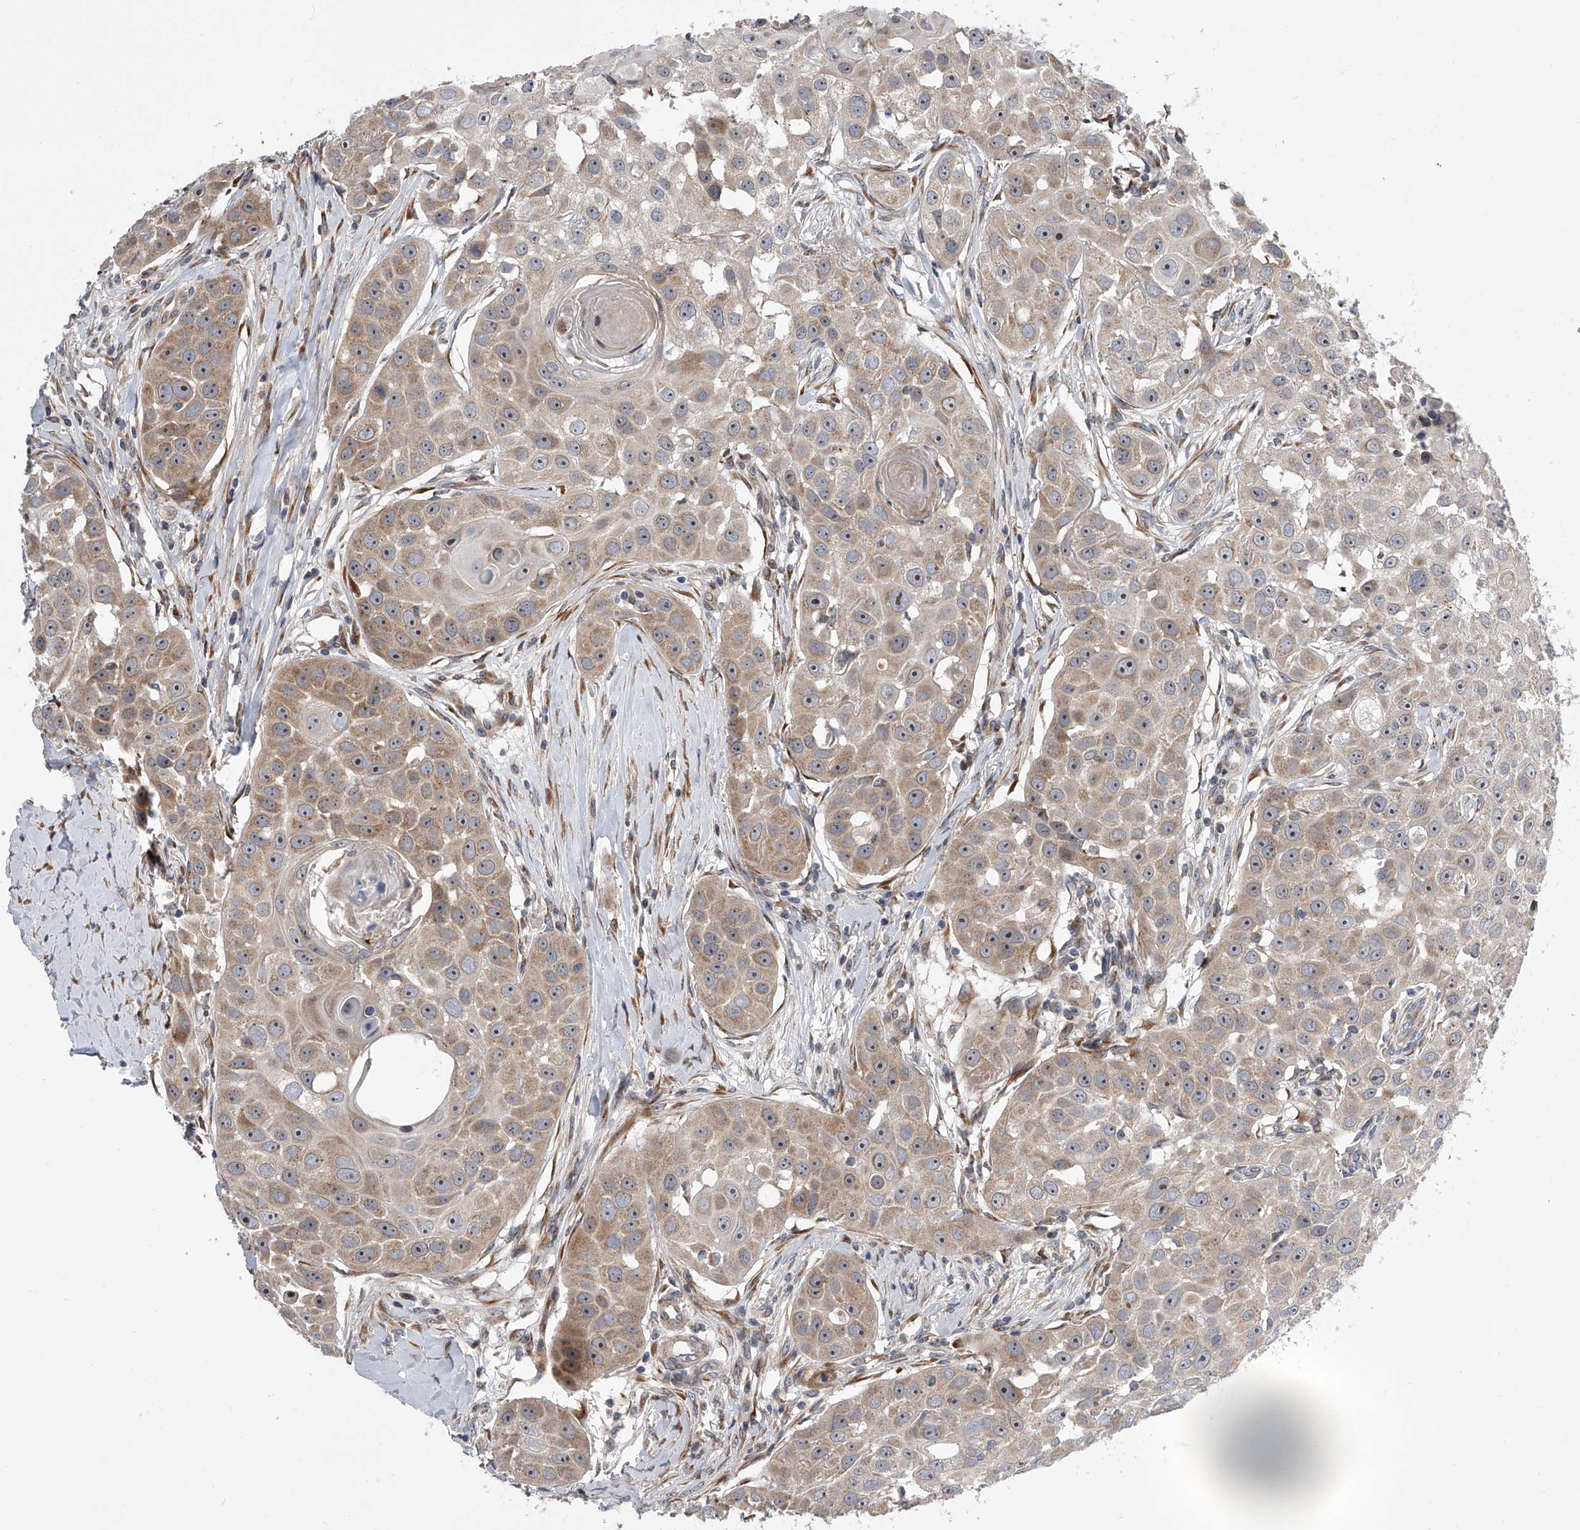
{"staining": {"intensity": "moderate", "quantity": "25%-75%", "location": "cytoplasmic/membranous,nuclear"}, "tissue": "head and neck cancer", "cell_type": "Tumor cells", "image_type": "cancer", "snomed": [{"axis": "morphology", "description": "Normal tissue, NOS"}, {"axis": "morphology", "description": "Squamous cell carcinoma, NOS"}, {"axis": "topography", "description": "Skeletal muscle"}, {"axis": "topography", "description": "Head-Neck"}], "caption": "IHC staining of squamous cell carcinoma (head and neck), which displays medium levels of moderate cytoplasmic/membranous and nuclear staining in approximately 25%-75% of tumor cells indicating moderate cytoplasmic/membranous and nuclear protein expression. The staining was performed using DAB (brown) for protein detection and nuclei were counterstained in hematoxylin (blue).", "gene": "DLGAP2", "patient": {"sex": "male", "age": 51}}